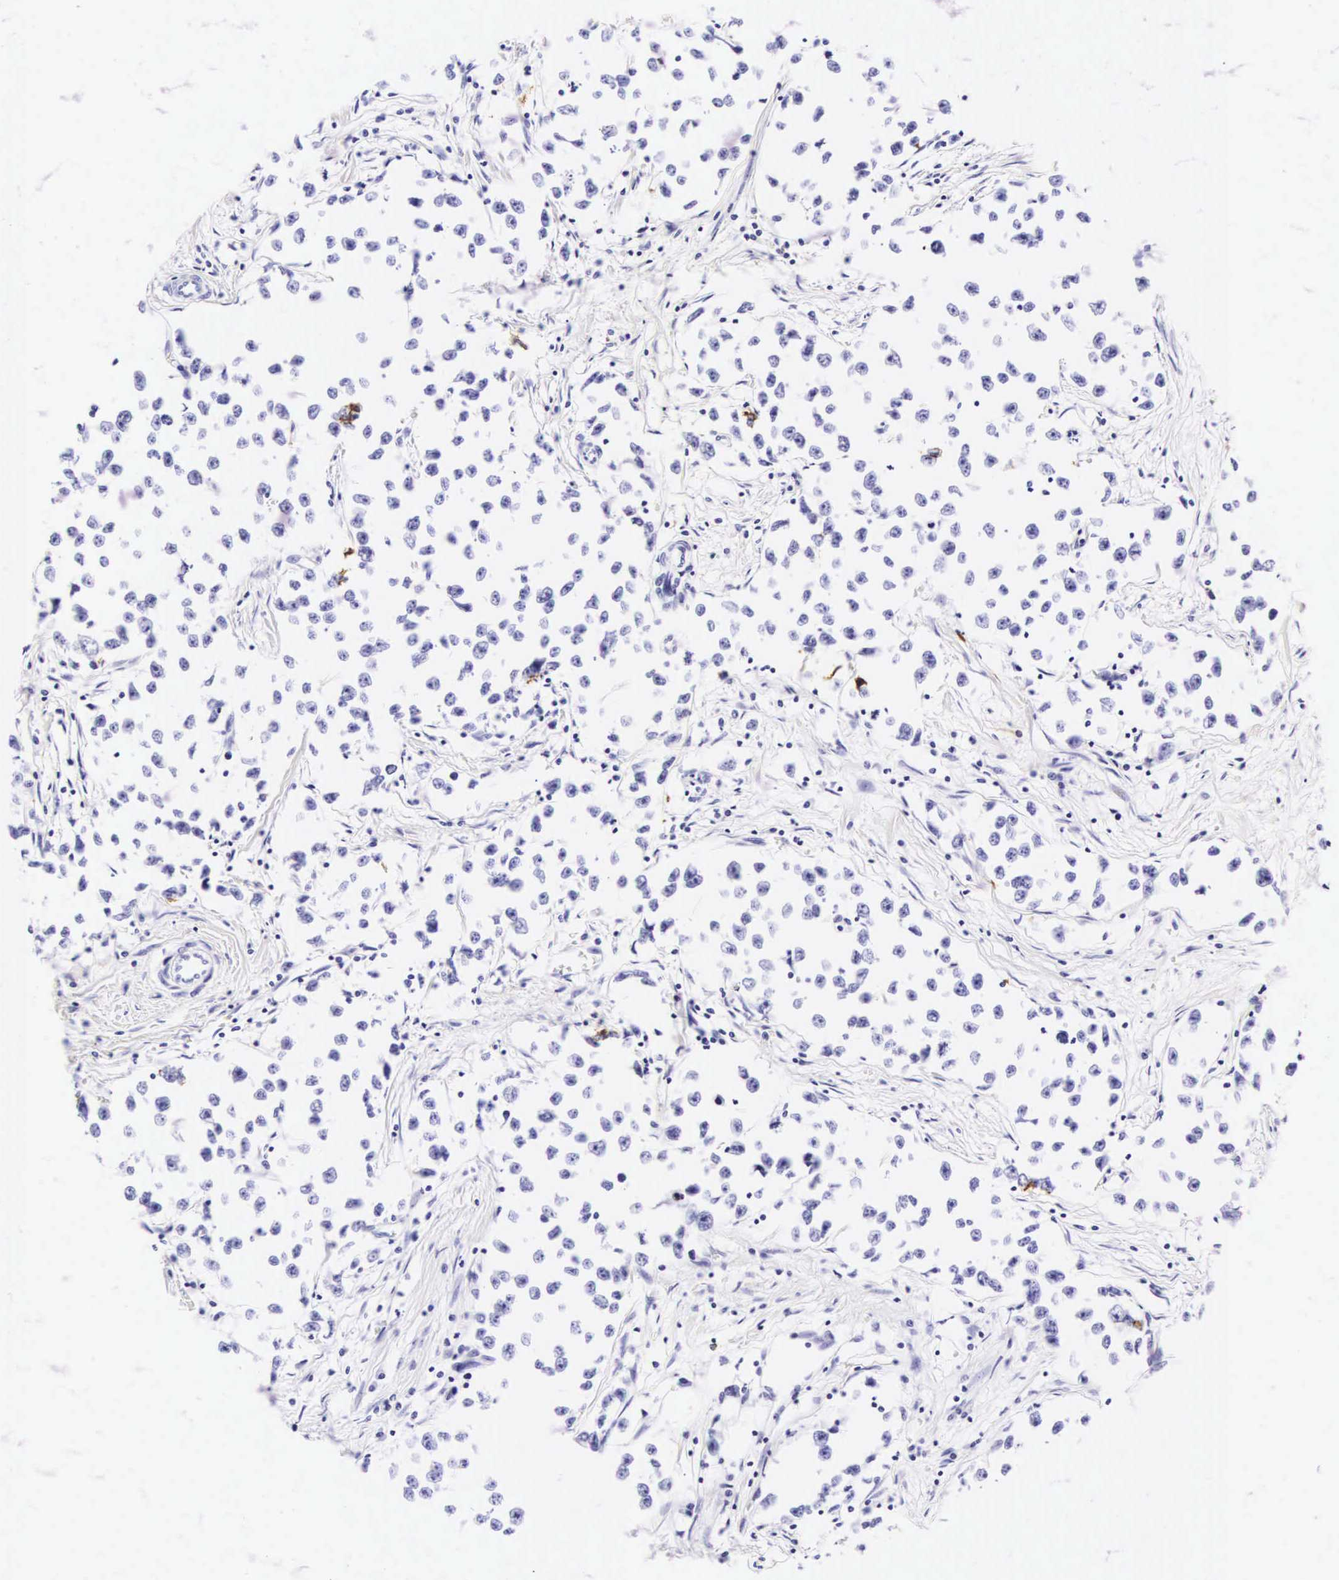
{"staining": {"intensity": "negative", "quantity": "none", "location": "none"}, "tissue": "testis cancer", "cell_type": "Tumor cells", "image_type": "cancer", "snomed": [{"axis": "morphology", "description": "Seminoma, NOS"}, {"axis": "morphology", "description": "Carcinoma, Embryonal, NOS"}, {"axis": "topography", "description": "Testis"}], "caption": "Immunohistochemistry of testis cancer shows no expression in tumor cells.", "gene": "KRT18", "patient": {"sex": "male", "age": 30}}